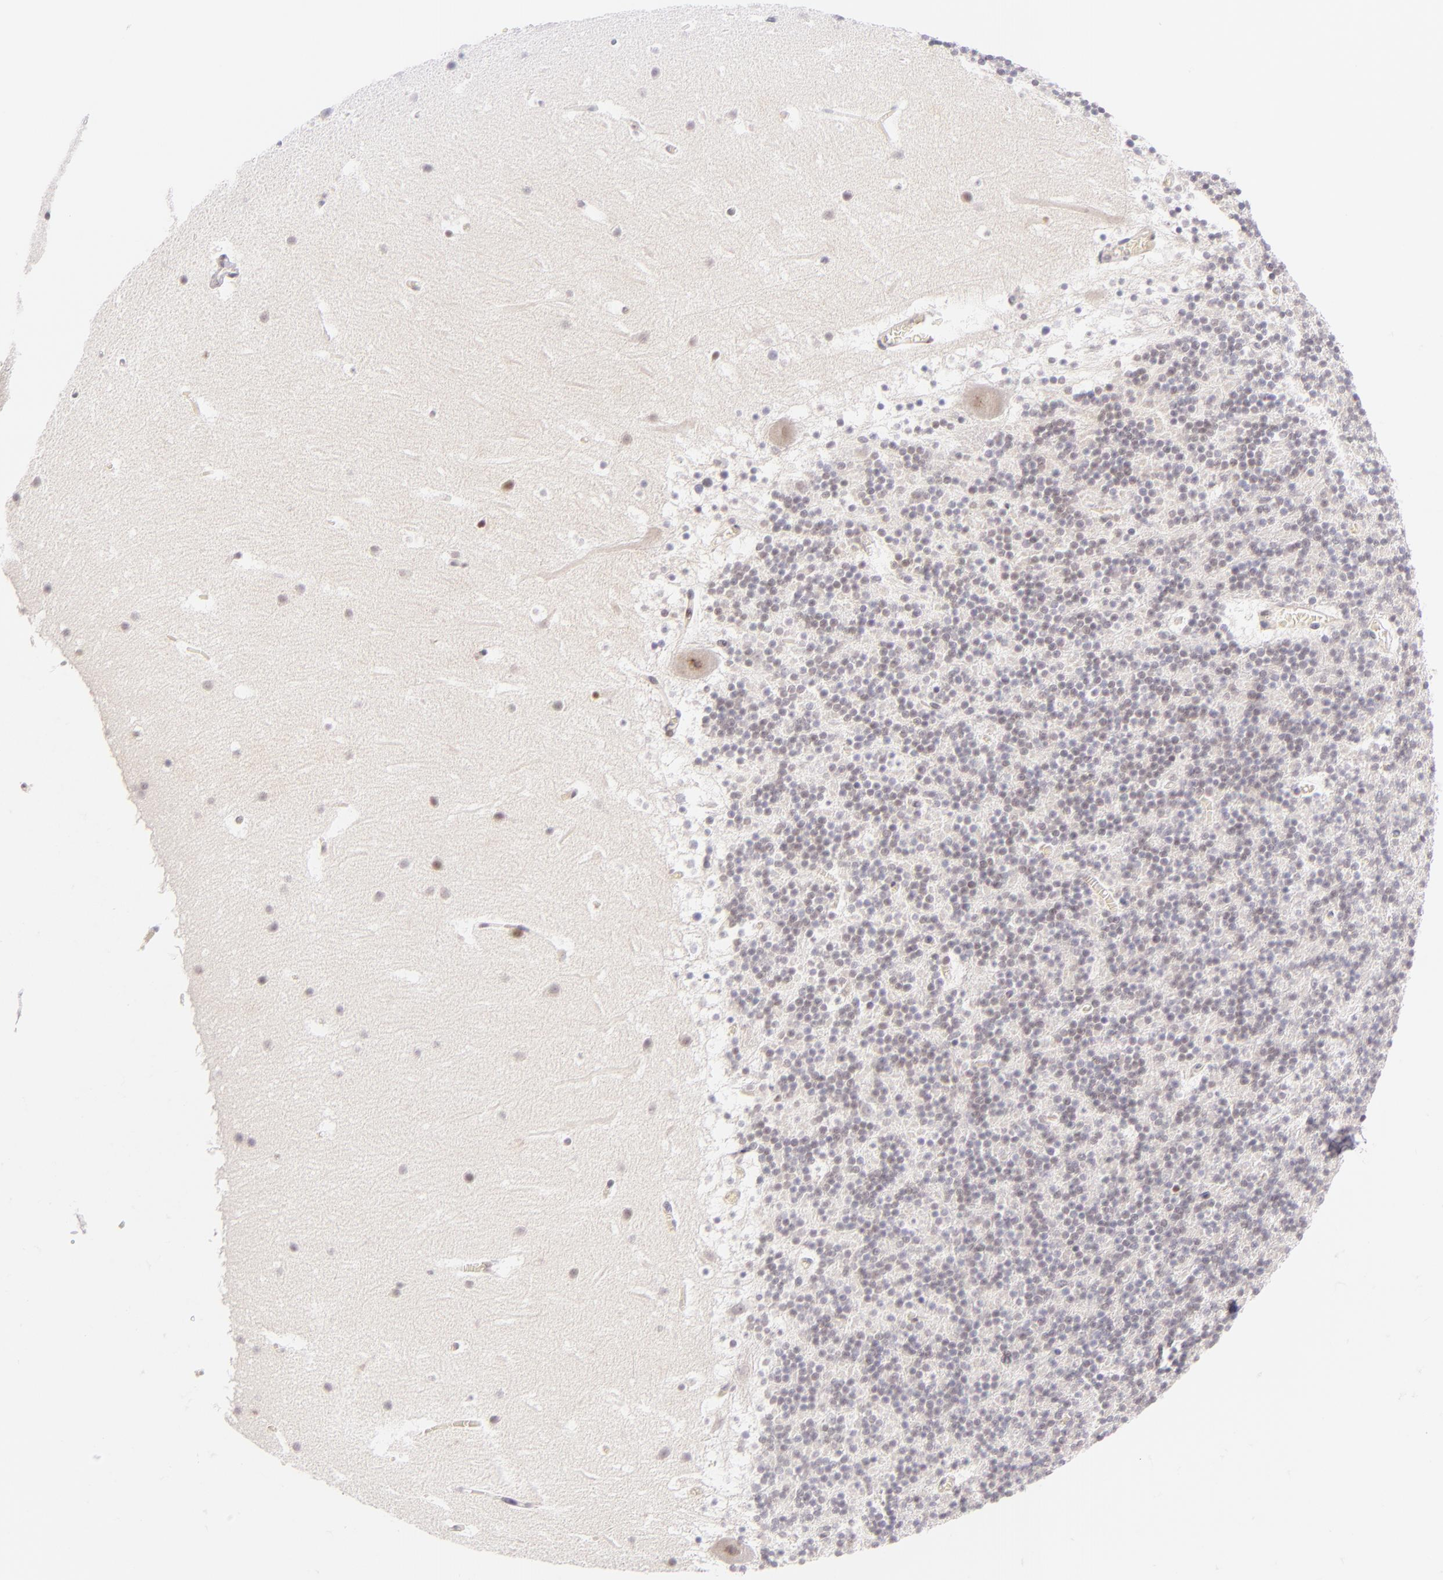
{"staining": {"intensity": "negative", "quantity": "none", "location": "none"}, "tissue": "cerebellum", "cell_type": "Cells in granular layer", "image_type": "normal", "snomed": [{"axis": "morphology", "description": "Normal tissue, NOS"}, {"axis": "topography", "description": "Cerebellum"}], "caption": "Immunohistochemistry (IHC) of unremarkable cerebellum demonstrates no expression in cells in granular layer.", "gene": "BCL3", "patient": {"sex": "male", "age": 45}}